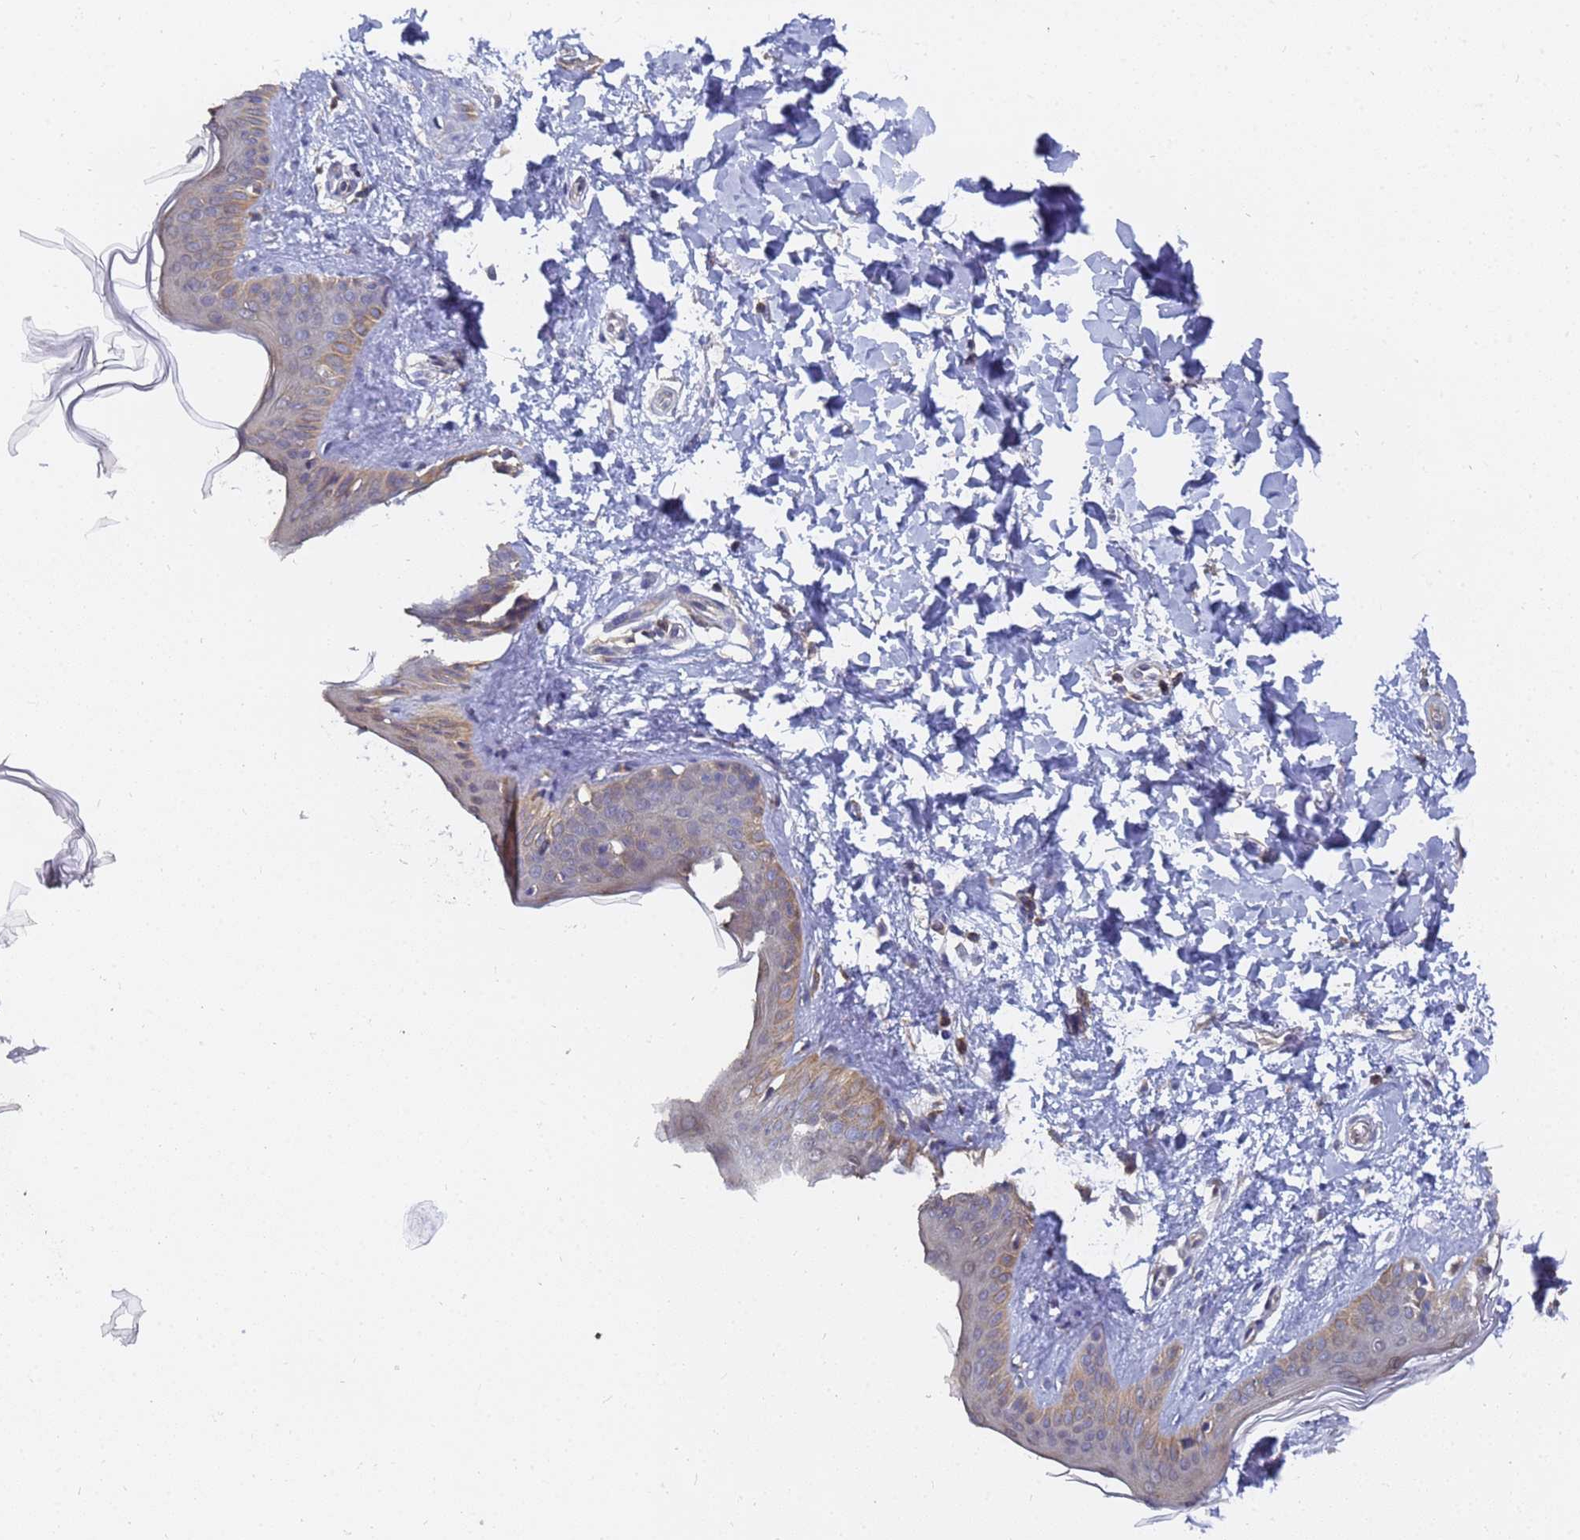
{"staining": {"intensity": "moderate", "quantity": ">75%", "location": "cytoplasmic/membranous"}, "tissue": "skin", "cell_type": "Fibroblasts", "image_type": "normal", "snomed": [{"axis": "morphology", "description": "Normal tissue, NOS"}, {"axis": "topography", "description": "Skin"}], "caption": "Human skin stained for a protein (brown) shows moderate cytoplasmic/membranous positive positivity in about >75% of fibroblasts.", "gene": "ALS2CL", "patient": {"sex": "female", "age": 17}}